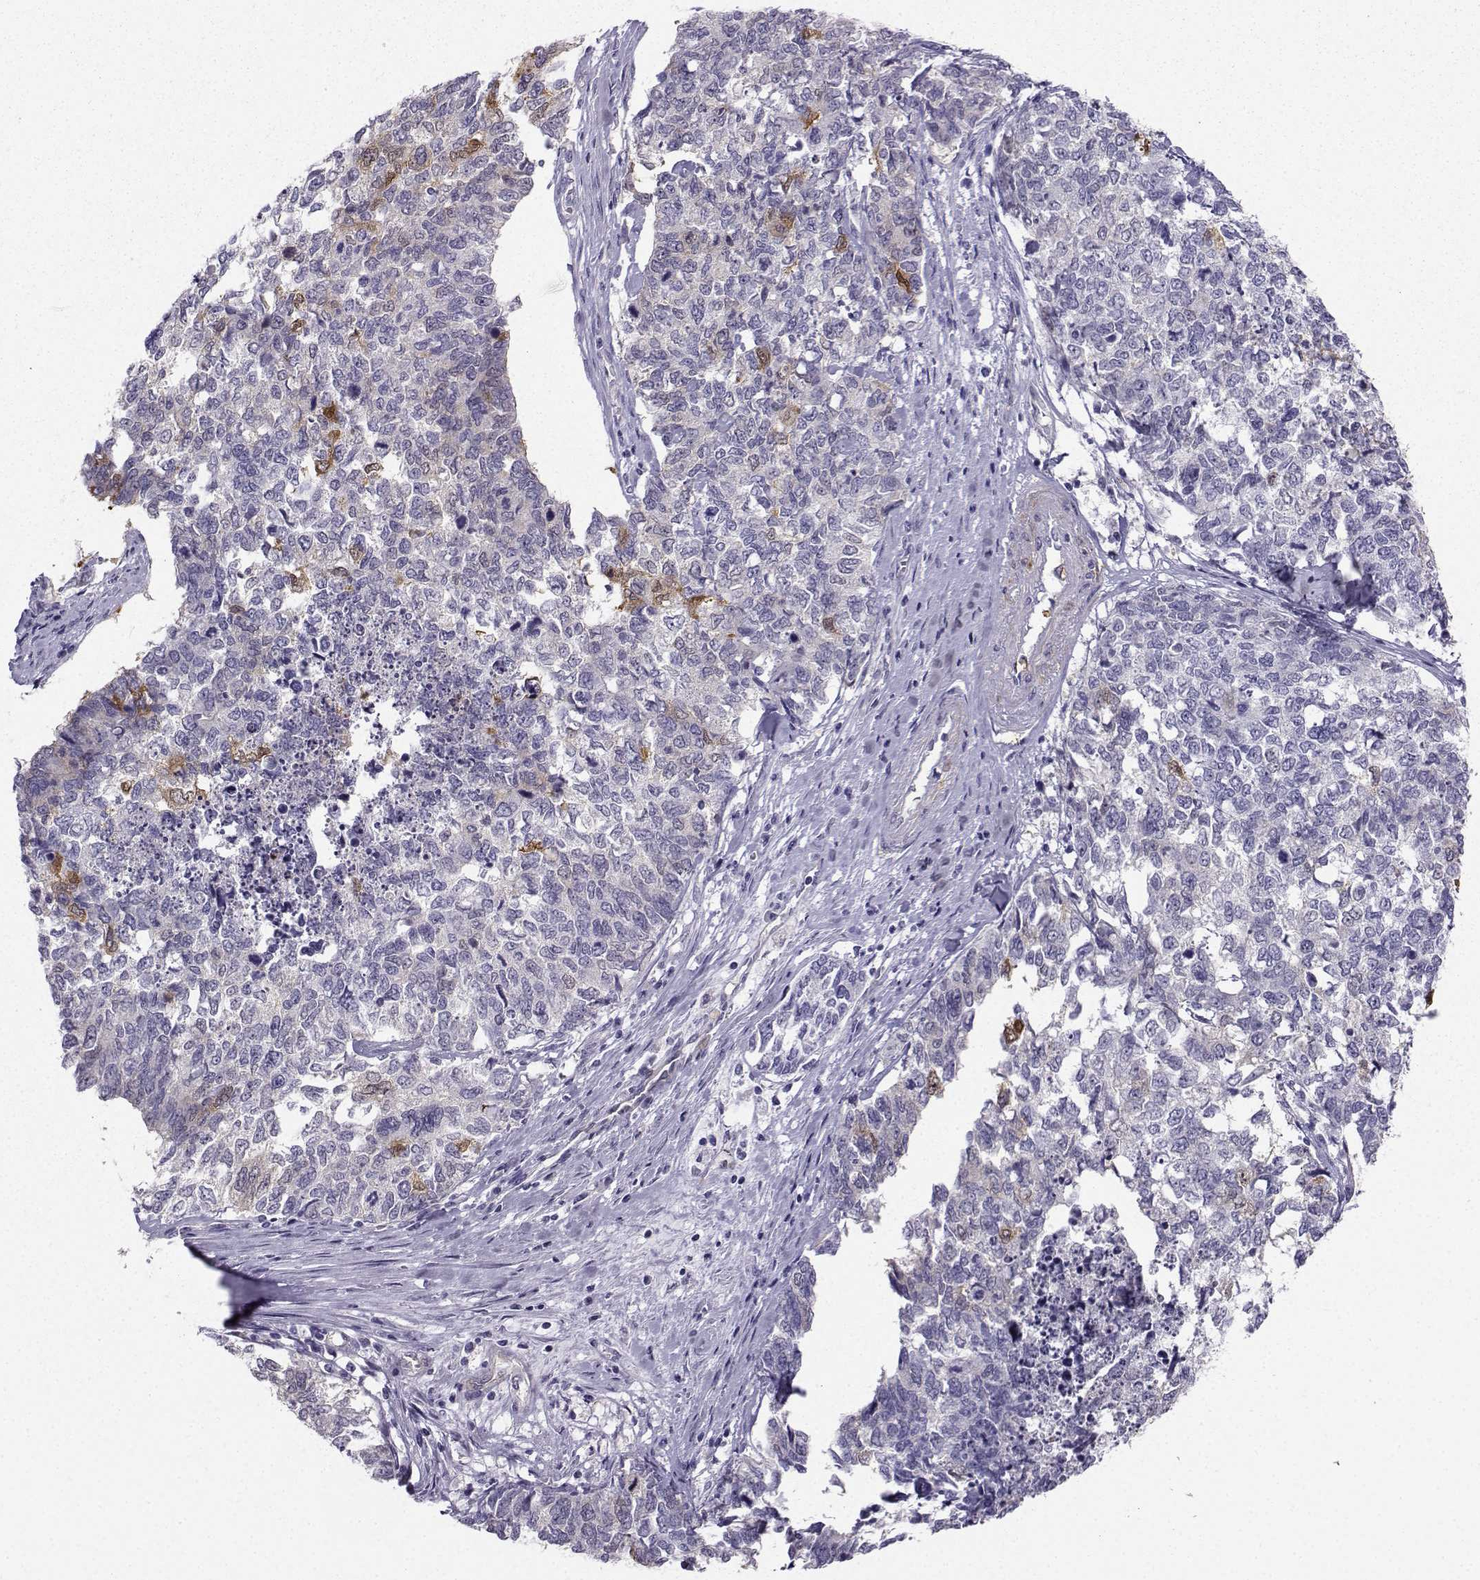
{"staining": {"intensity": "moderate", "quantity": "<25%", "location": "cytoplasmic/membranous"}, "tissue": "cervical cancer", "cell_type": "Tumor cells", "image_type": "cancer", "snomed": [{"axis": "morphology", "description": "Squamous cell carcinoma, NOS"}, {"axis": "topography", "description": "Cervix"}], "caption": "DAB (3,3'-diaminobenzidine) immunohistochemical staining of squamous cell carcinoma (cervical) exhibits moderate cytoplasmic/membranous protein staining in about <25% of tumor cells.", "gene": "NQO1", "patient": {"sex": "female", "age": 63}}